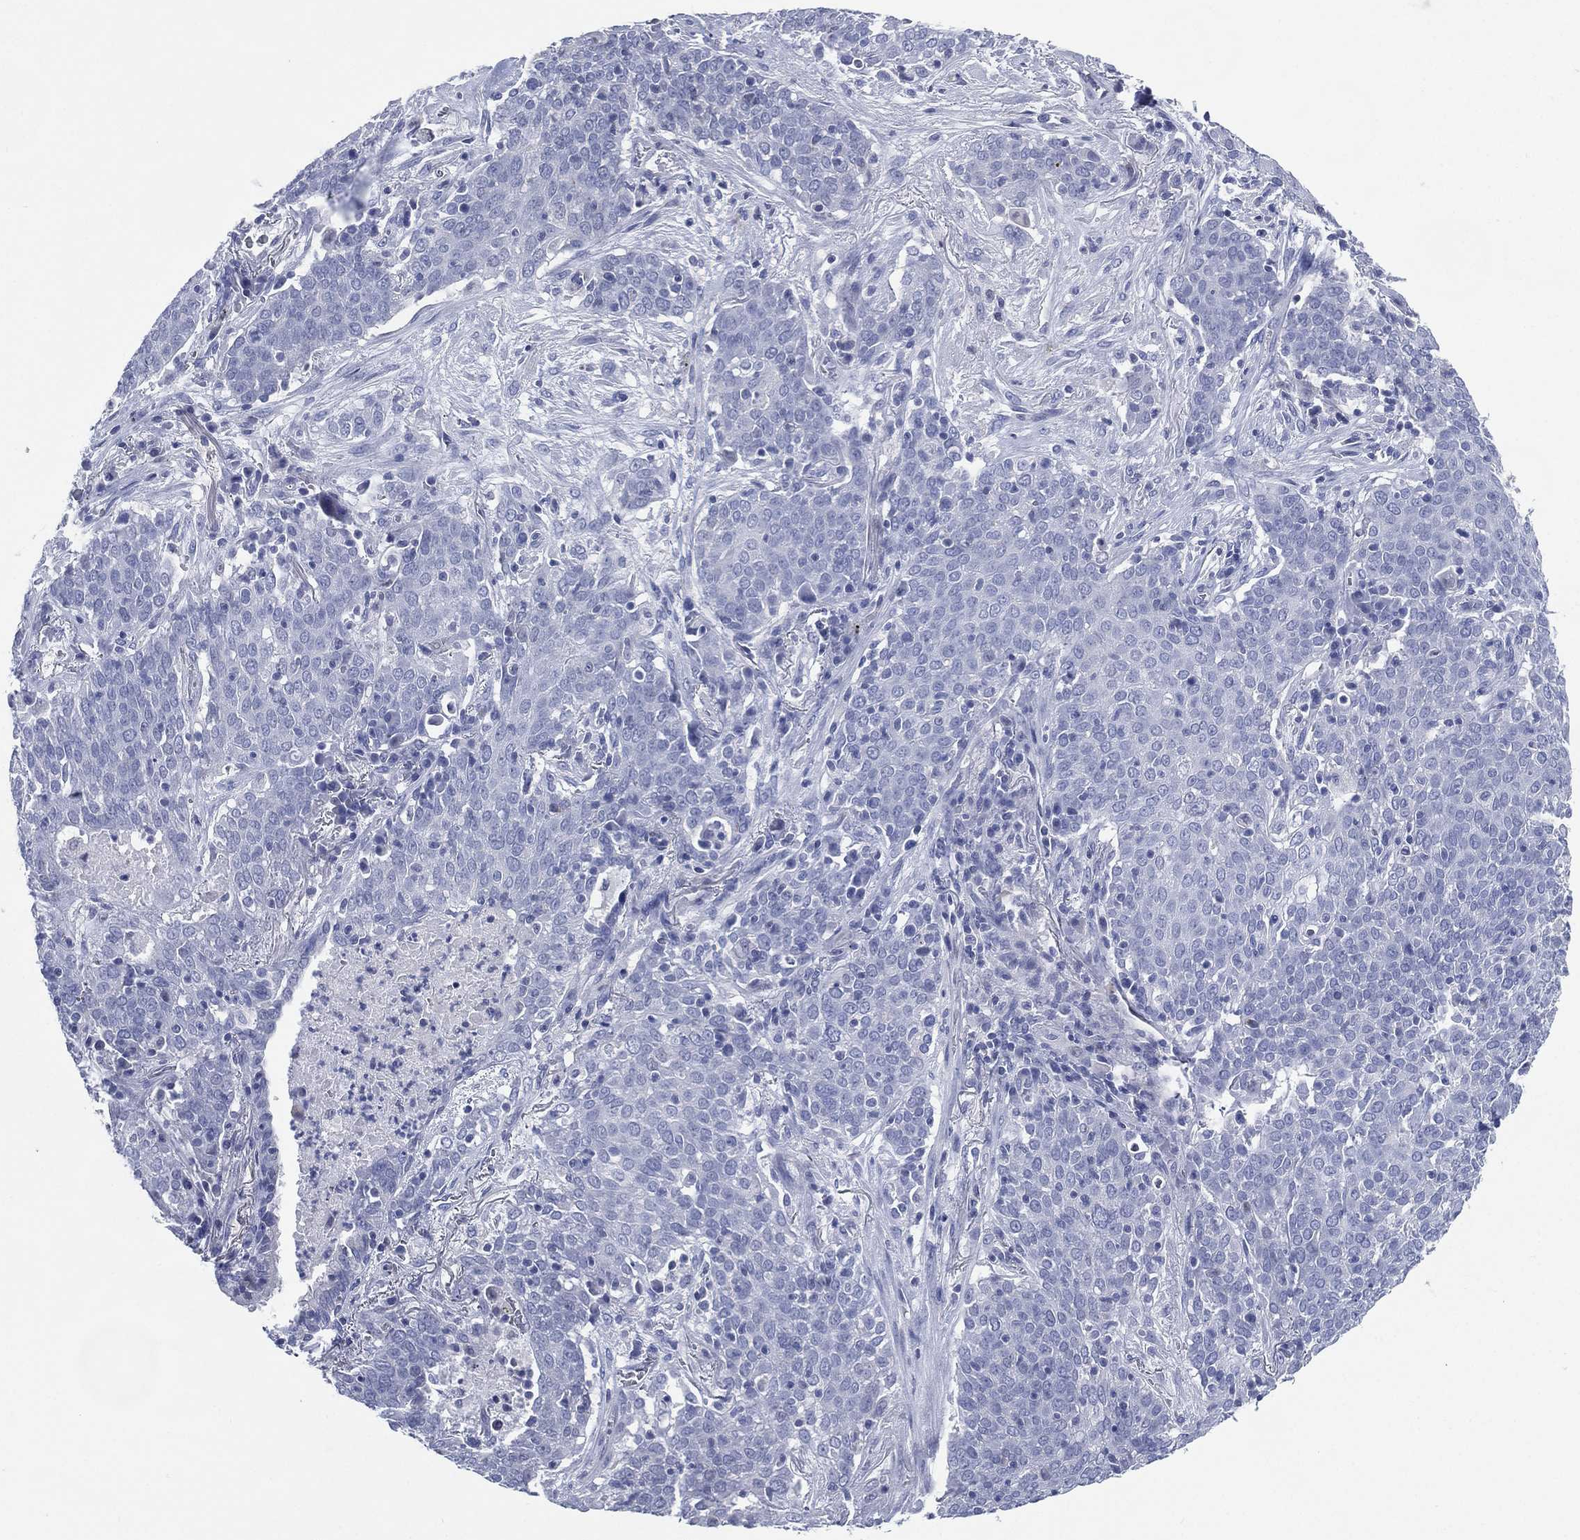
{"staining": {"intensity": "negative", "quantity": "none", "location": "none"}, "tissue": "lung cancer", "cell_type": "Tumor cells", "image_type": "cancer", "snomed": [{"axis": "morphology", "description": "Squamous cell carcinoma, NOS"}, {"axis": "topography", "description": "Lung"}], "caption": "High magnification brightfield microscopy of lung cancer stained with DAB (3,3'-diaminobenzidine) (brown) and counterstained with hematoxylin (blue): tumor cells show no significant staining.", "gene": "TMEM247", "patient": {"sex": "male", "age": 82}}